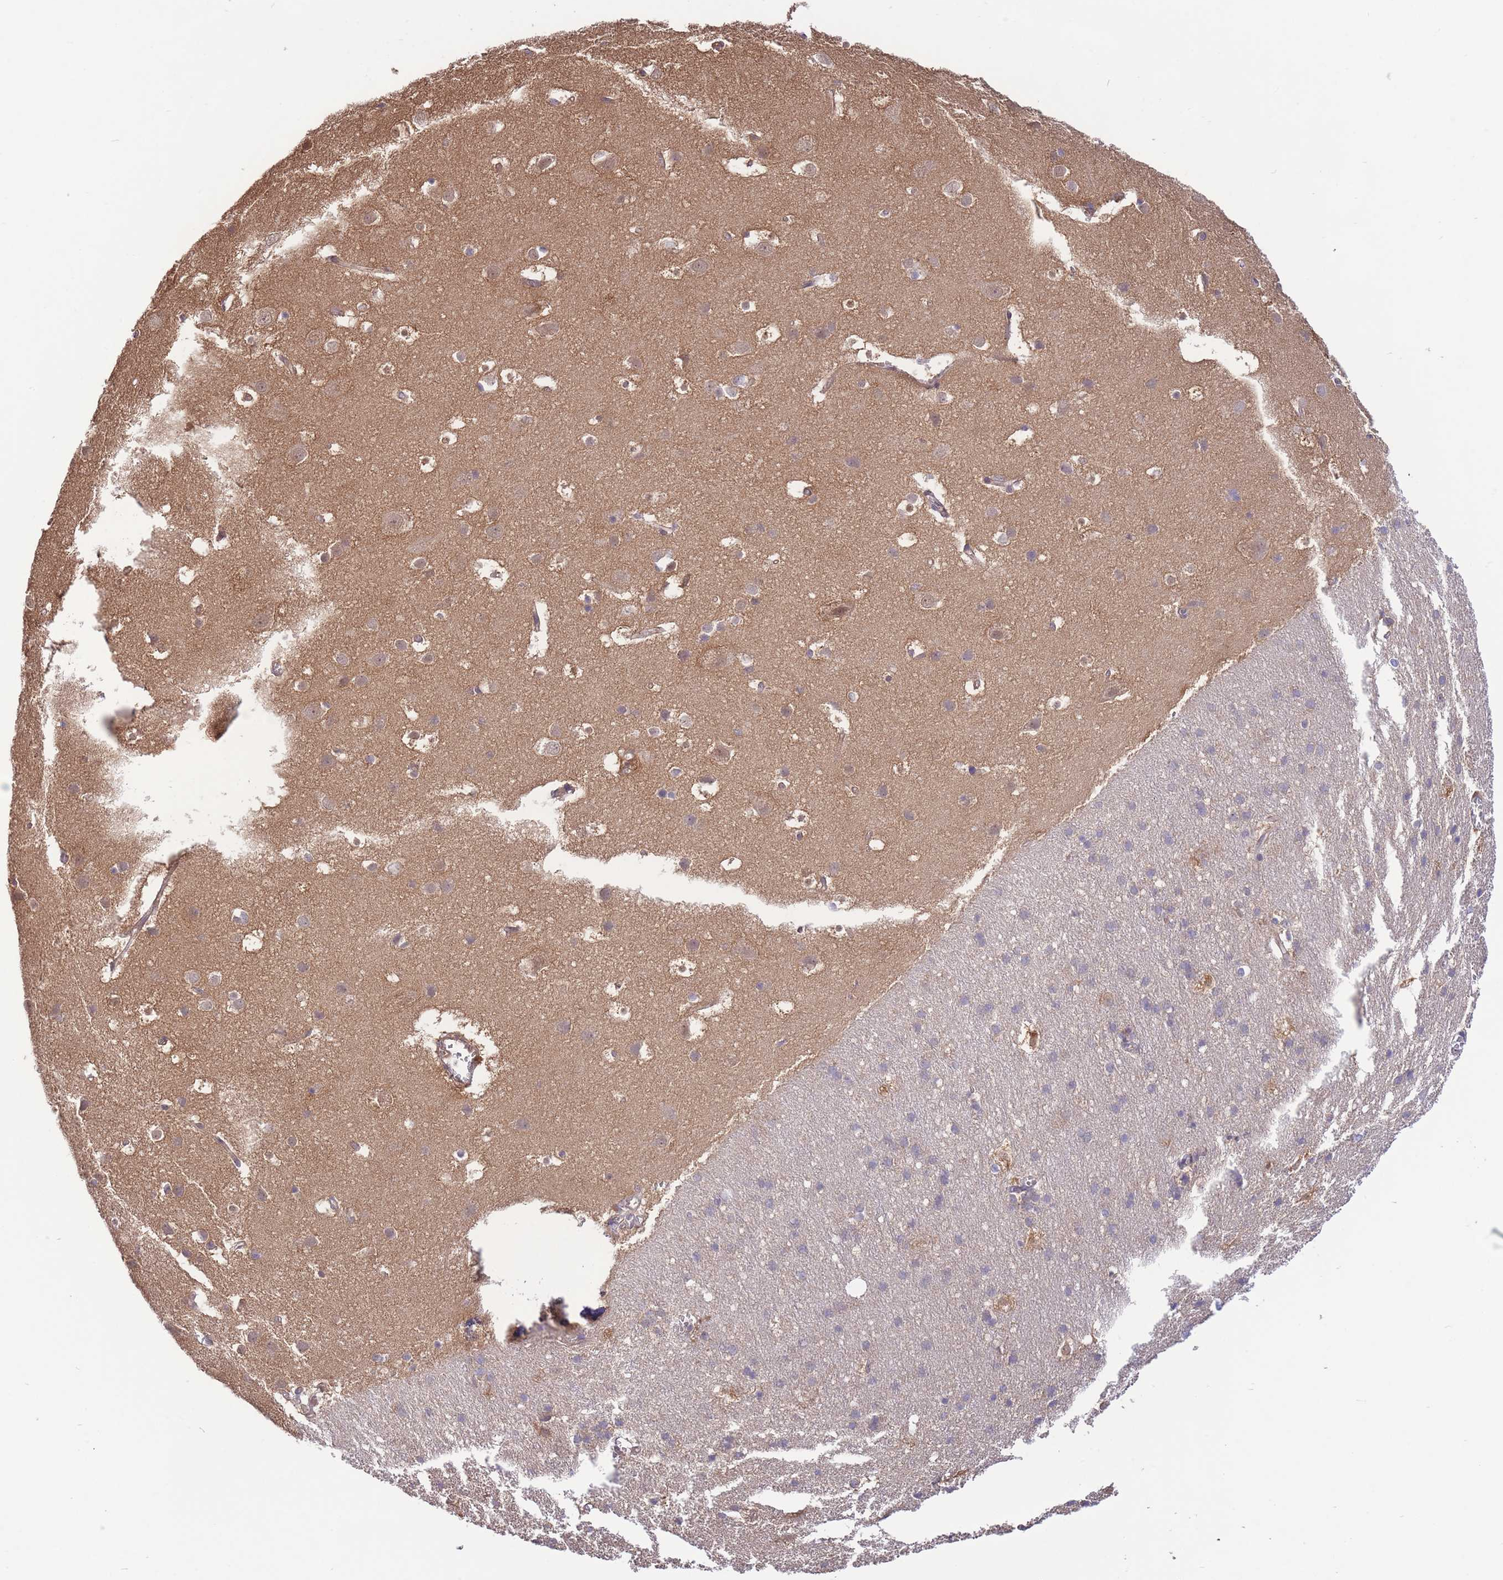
{"staining": {"intensity": "weak", "quantity": "<25%", "location": "cytoplasmic/membranous"}, "tissue": "cerebral cortex", "cell_type": "Endothelial cells", "image_type": "normal", "snomed": [{"axis": "morphology", "description": "Normal tissue, NOS"}, {"axis": "topography", "description": "Cerebral cortex"}], "caption": "This micrograph is of benign cerebral cortex stained with immunohistochemistry (IHC) to label a protein in brown with the nuclei are counter-stained blue. There is no staining in endothelial cells. (Stains: DAB (3,3'-diaminobenzidine) immunohistochemistry (IHC) with hematoxylin counter stain, Microscopy: brightfield microscopy at high magnification).", "gene": "ZNF304", "patient": {"sex": "male", "age": 54}}